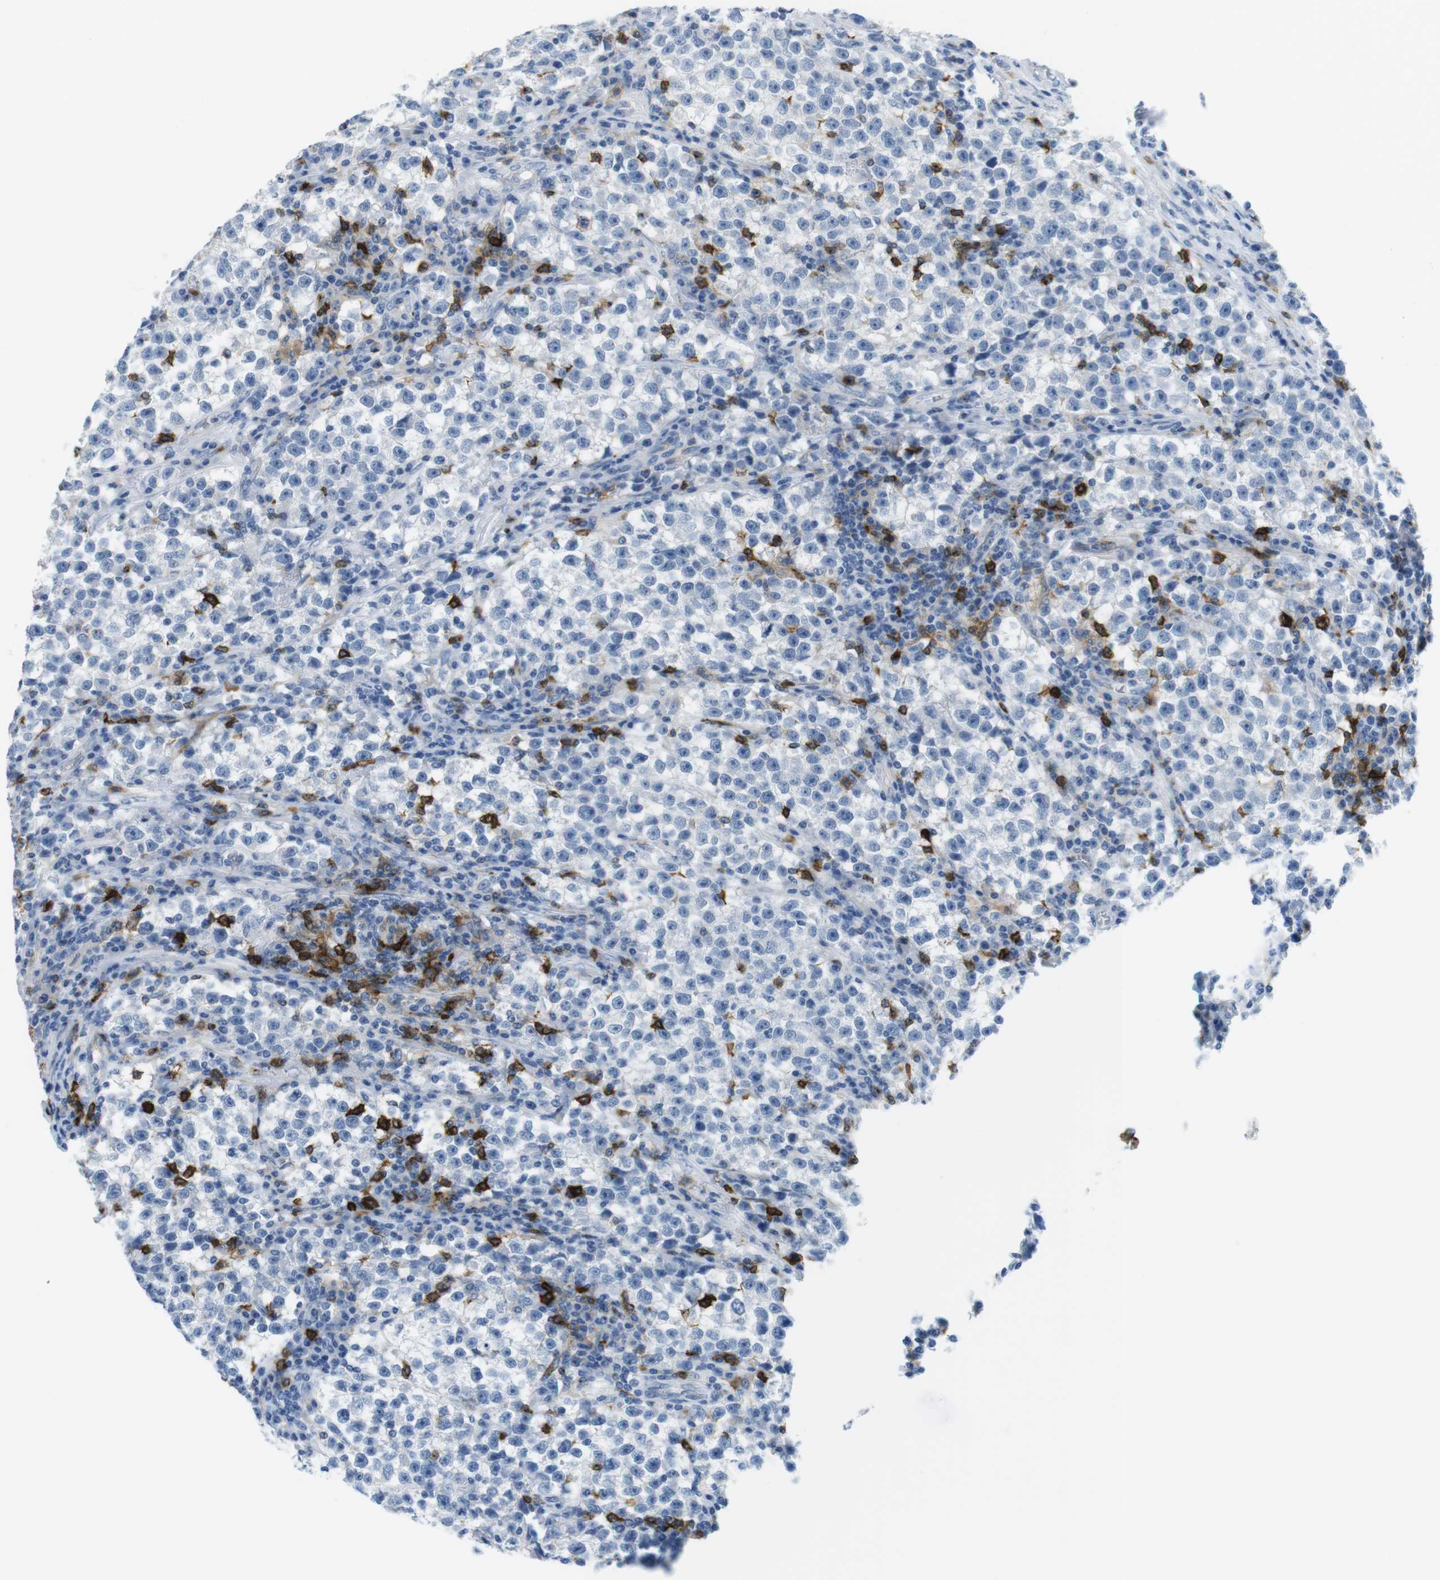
{"staining": {"intensity": "negative", "quantity": "none", "location": "none"}, "tissue": "testis cancer", "cell_type": "Tumor cells", "image_type": "cancer", "snomed": [{"axis": "morphology", "description": "Seminoma, NOS"}, {"axis": "topography", "description": "Testis"}], "caption": "The micrograph reveals no significant staining in tumor cells of testis cancer.", "gene": "TNFRSF4", "patient": {"sex": "male", "age": 22}}